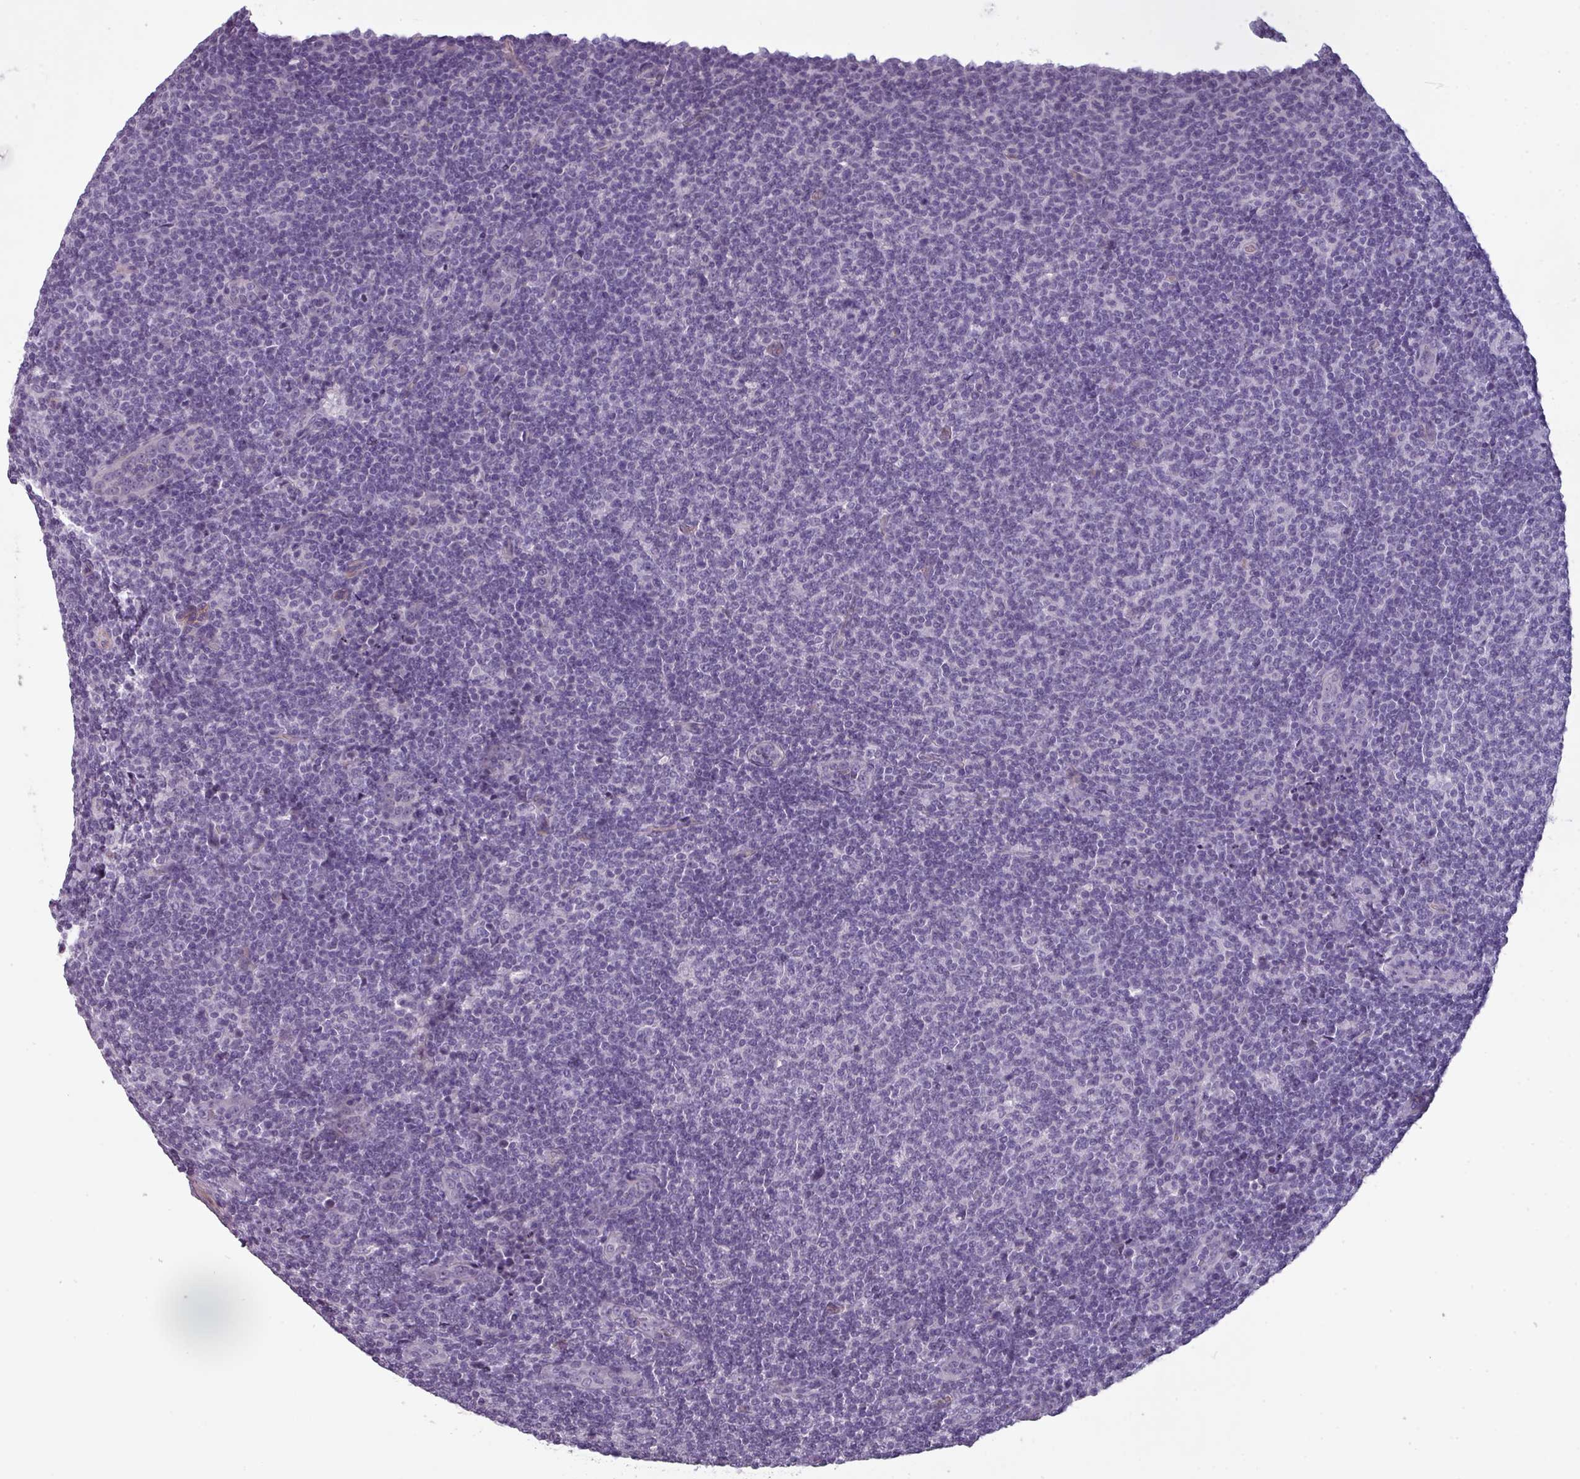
{"staining": {"intensity": "negative", "quantity": "none", "location": "none"}, "tissue": "lymphoma", "cell_type": "Tumor cells", "image_type": "cancer", "snomed": [{"axis": "morphology", "description": "Malignant lymphoma, non-Hodgkin's type, Low grade"}, {"axis": "topography", "description": "Lymph node"}], "caption": "Immunohistochemical staining of human low-grade malignant lymphoma, non-Hodgkin's type demonstrates no significant staining in tumor cells.", "gene": "AREL1", "patient": {"sex": "male", "age": 66}}